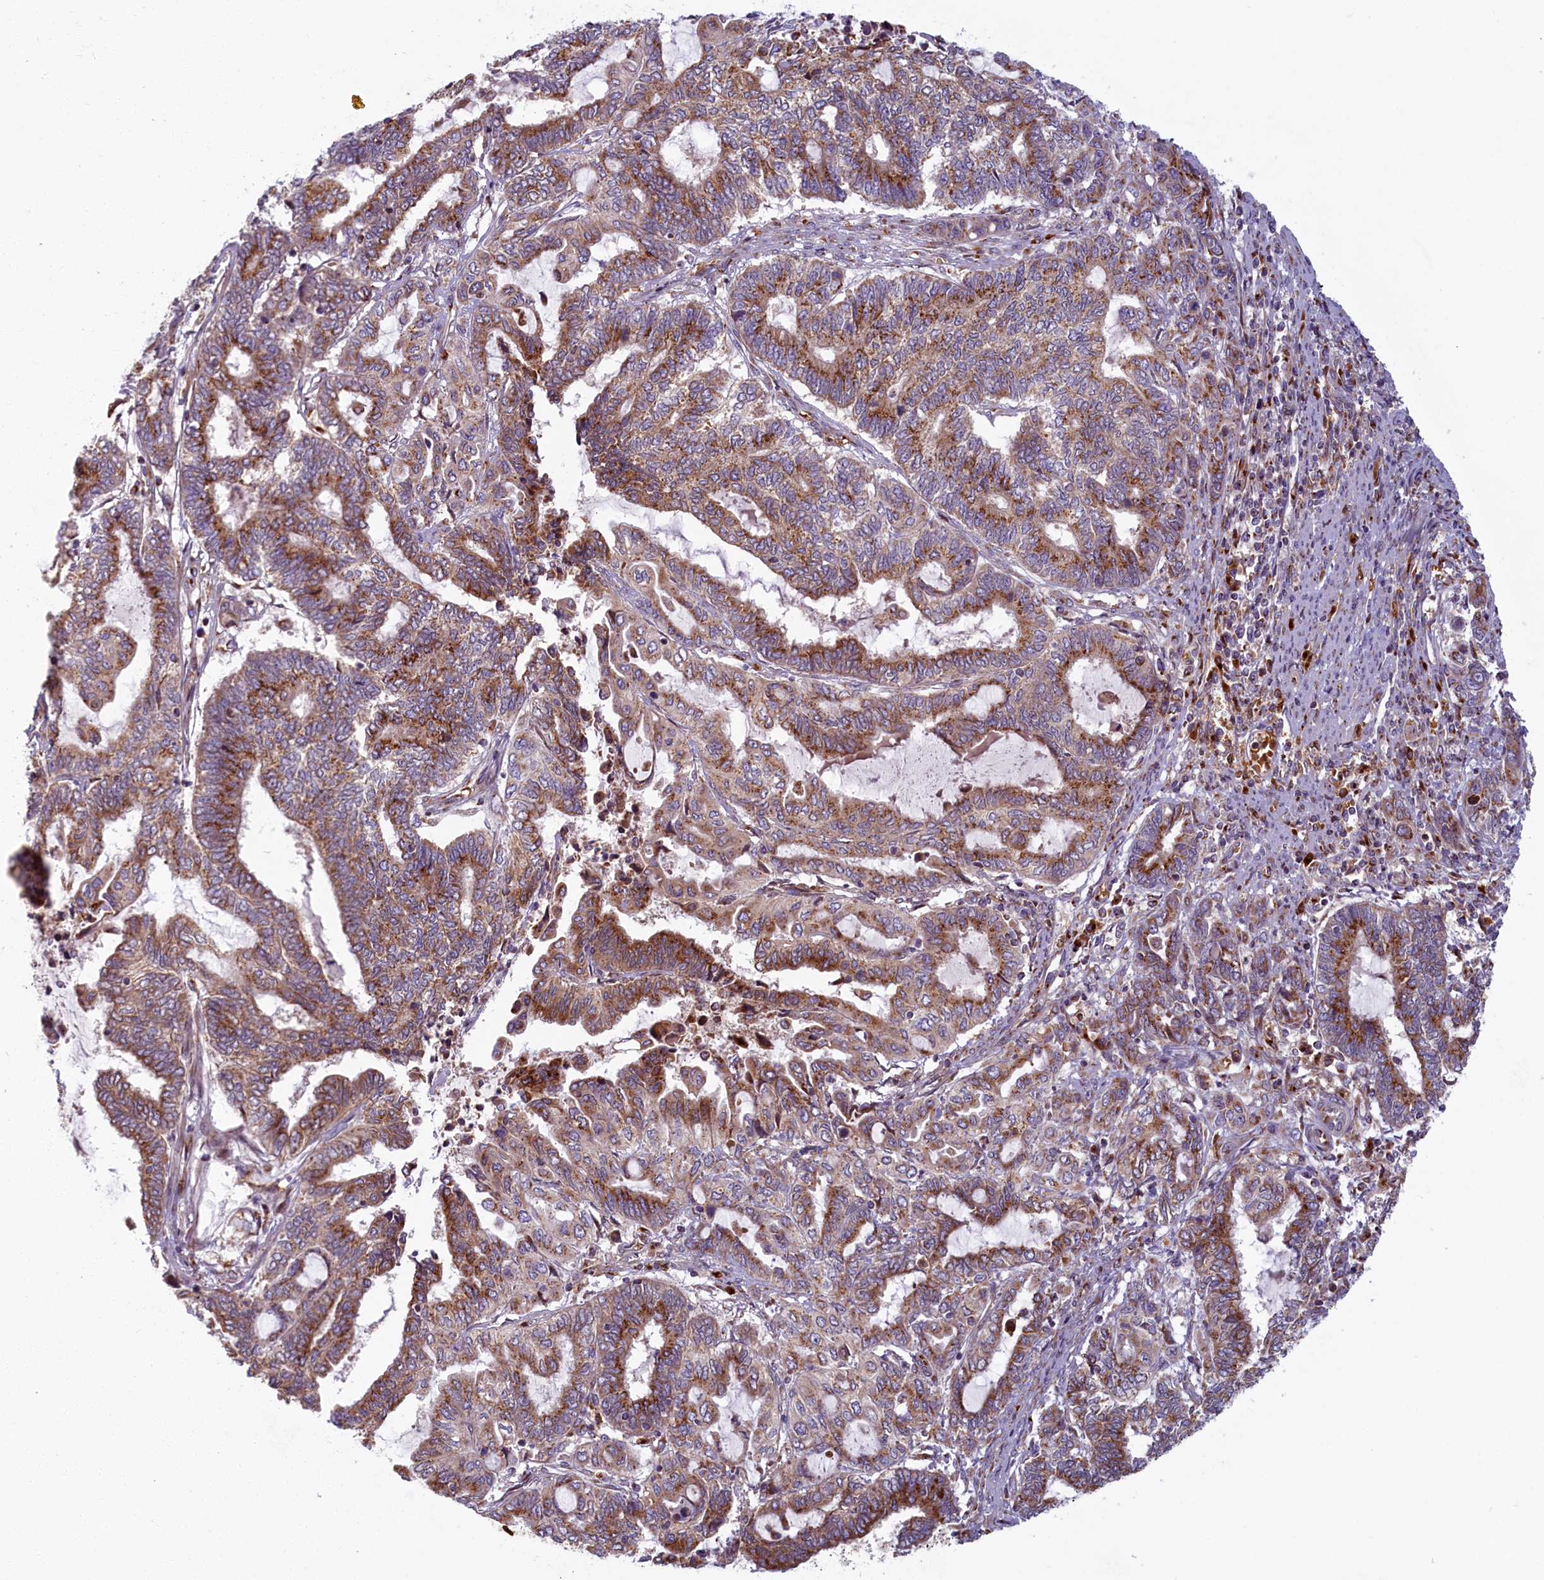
{"staining": {"intensity": "moderate", "quantity": ">75%", "location": "cytoplasmic/membranous"}, "tissue": "endometrial cancer", "cell_type": "Tumor cells", "image_type": "cancer", "snomed": [{"axis": "morphology", "description": "Adenocarcinoma, NOS"}, {"axis": "topography", "description": "Uterus"}, {"axis": "topography", "description": "Endometrium"}], "caption": "Tumor cells exhibit medium levels of moderate cytoplasmic/membranous staining in approximately >75% of cells in human adenocarcinoma (endometrial).", "gene": "BLVRB", "patient": {"sex": "female", "age": 70}}